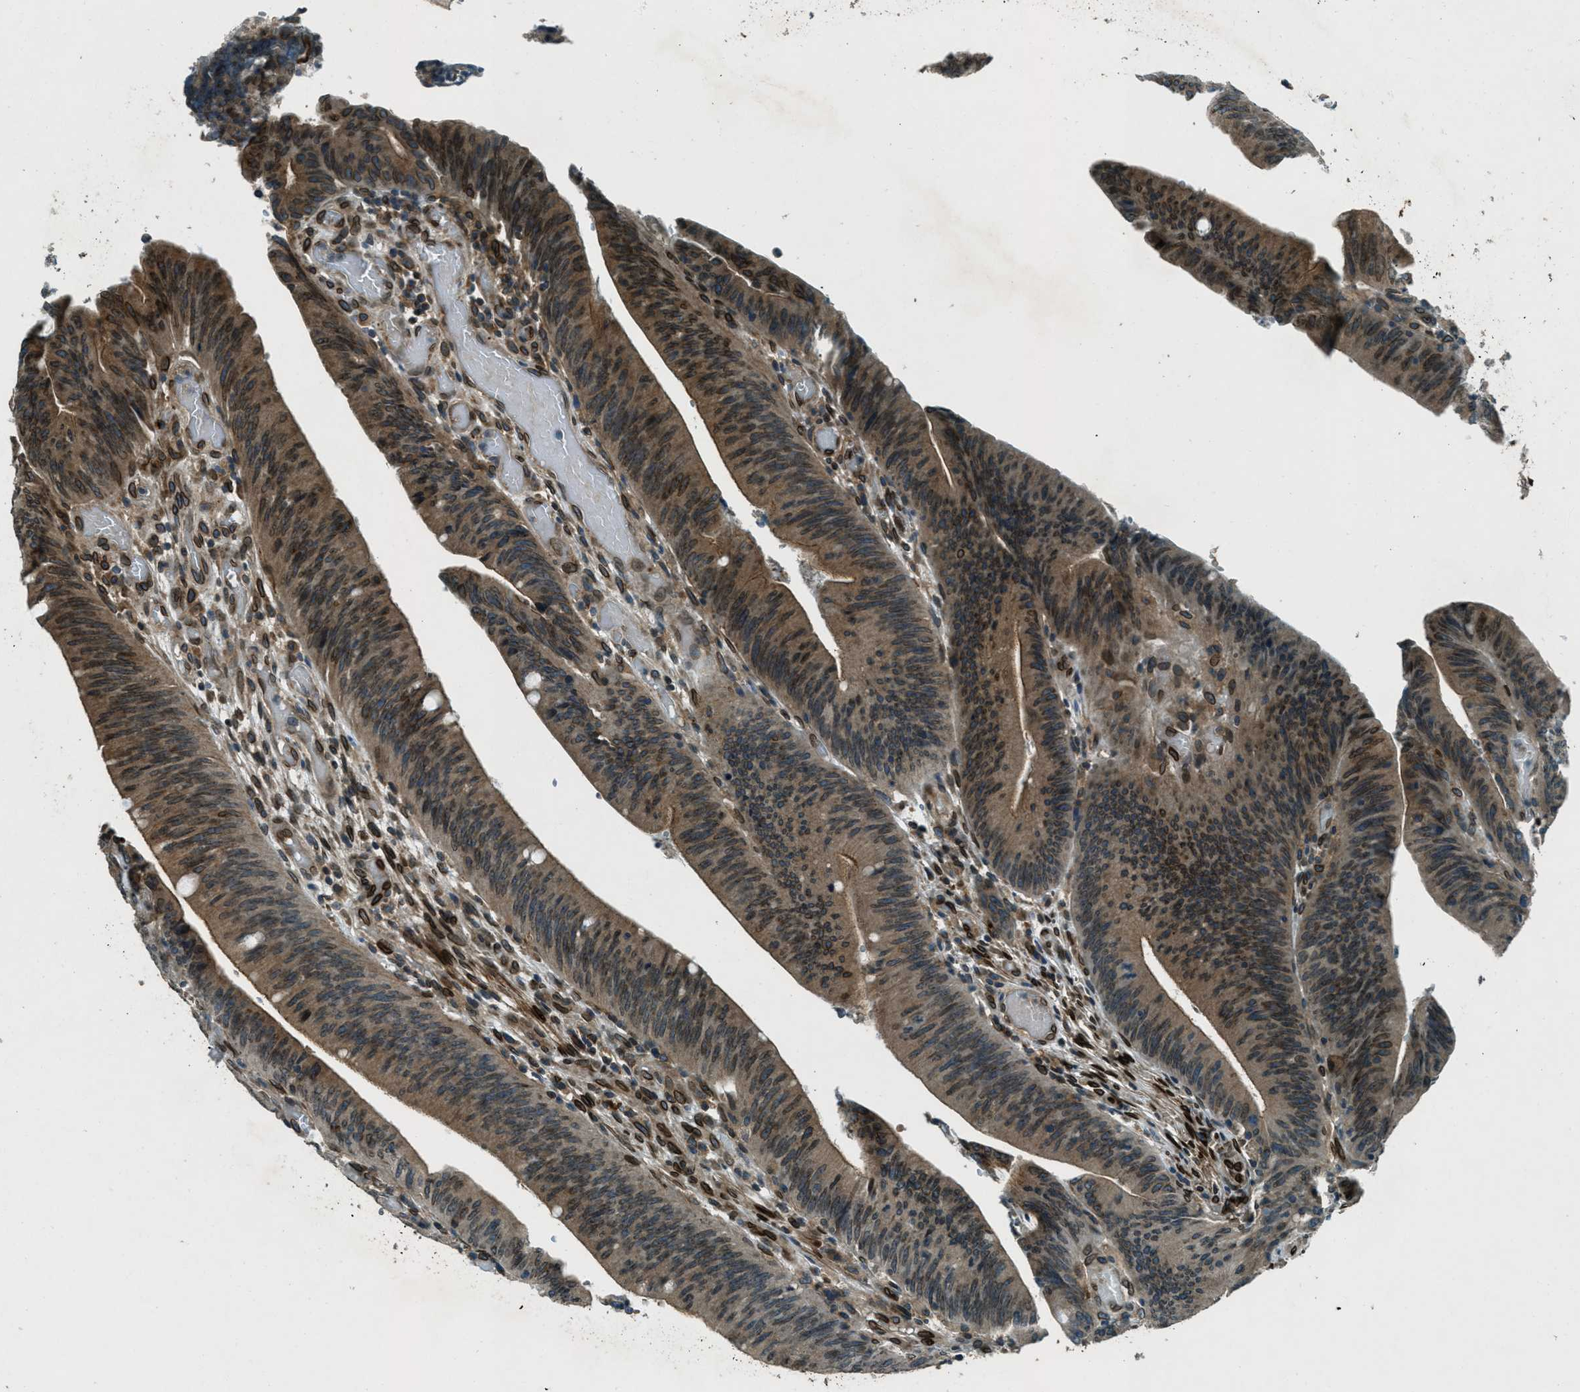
{"staining": {"intensity": "moderate", "quantity": ">75%", "location": "cytoplasmic/membranous,nuclear"}, "tissue": "colorectal cancer", "cell_type": "Tumor cells", "image_type": "cancer", "snomed": [{"axis": "morphology", "description": "Normal tissue, NOS"}, {"axis": "morphology", "description": "Adenocarcinoma, NOS"}, {"axis": "topography", "description": "Rectum"}], "caption": "An image of human adenocarcinoma (colorectal) stained for a protein displays moderate cytoplasmic/membranous and nuclear brown staining in tumor cells.", "gene": "LEMD2", "patient": {"sex": "female", "age": 66}}